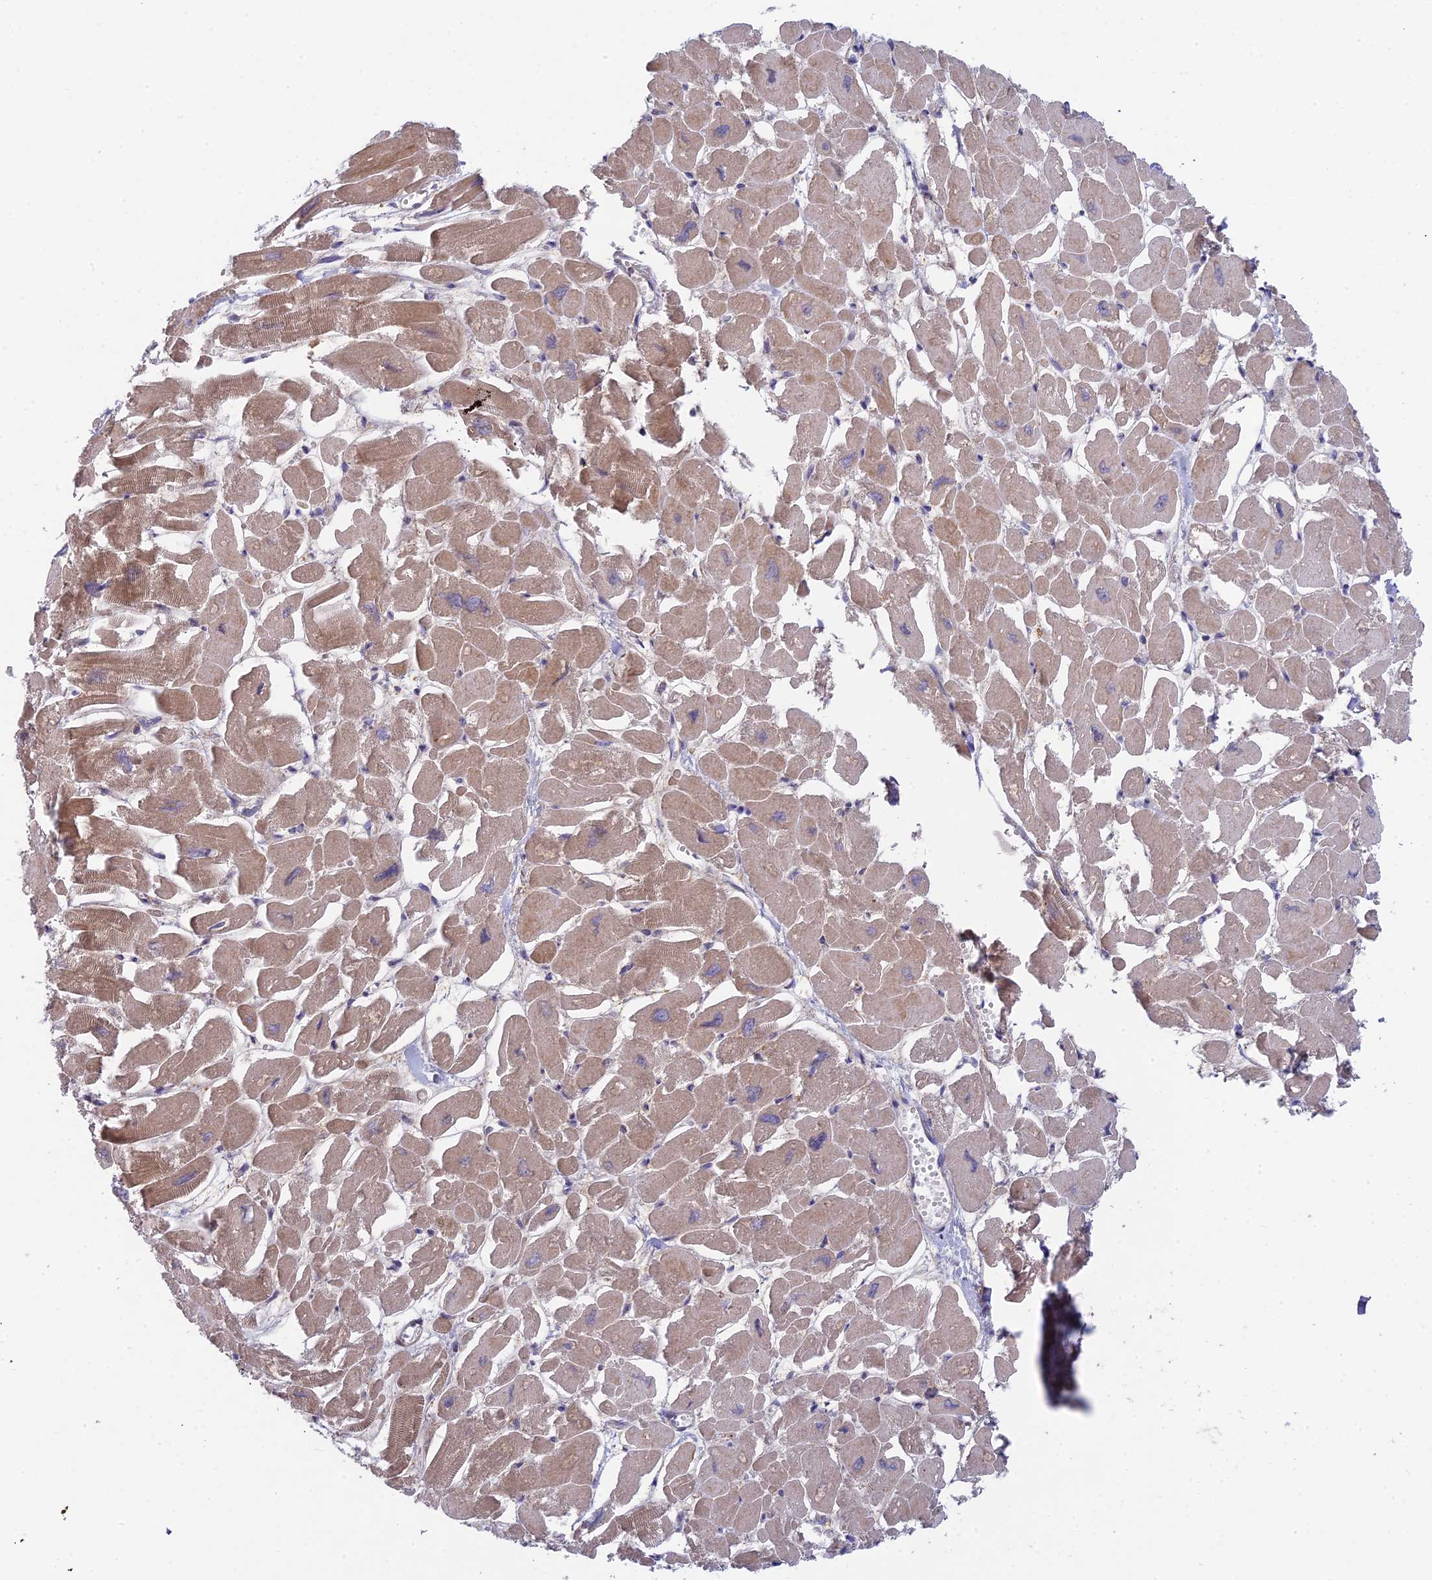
{"staining": {"intensity": "moderate", "quantity": "25%-75%", "location": "cytoplasmic/membranous"}, "tissue": "heart muscle", "cell_type": "Cardiomyocytes", "image_type": "normal", "snomed": [{"axis": "morphology", "description": "Normal tissue, NOS"}, {"axis": "topography", "description": "Heart"}], "caption": "Unremarkable heart muscle shows moderate cytoplasmic/membranous positivity in approximately 25%-75% of cardiomyocytes.", "gene": "INCA1", "patient": {"sex": "male", "age": 54}}